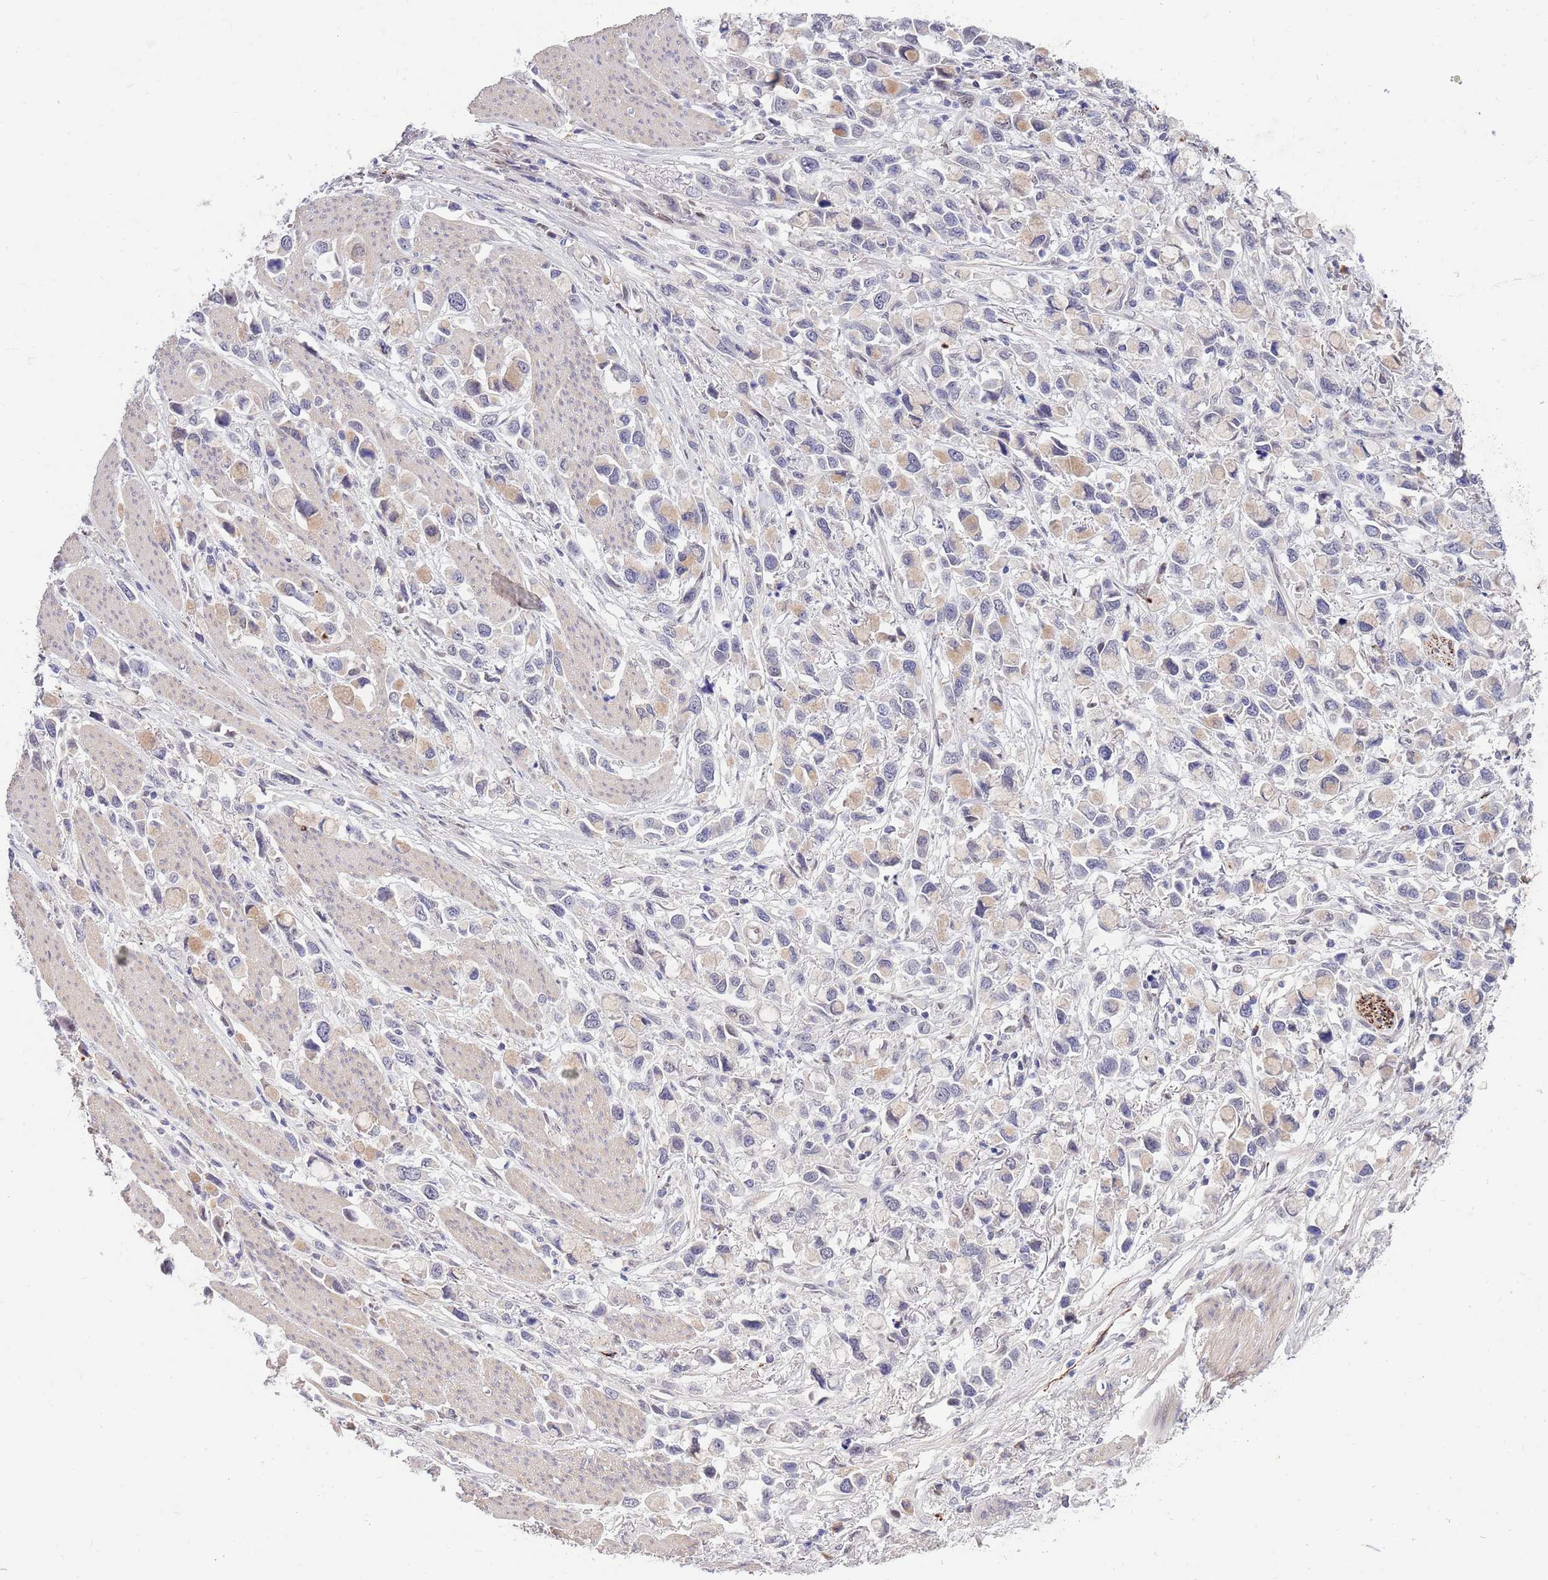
{"staining": {"intensity": "weak", "quantity": "25%-75%", "location": "cytoplasmic/membranous"}, "tissue": "stomach cancer", "cell_type": "Tumor cells", "image_type": "cancer", "snomed": [{"axis": "morphology", "description": "Adenocarcinoma, NOS"}, {"axis": "topography", "description": "Stomach"}], "caption": "Stomach cancer (adenocarcinoma) stained with a protein marker exhibits weak staining in tumor cells.", "gene": "NLRP6", "patient": {"sex": "female", "age": 81}}